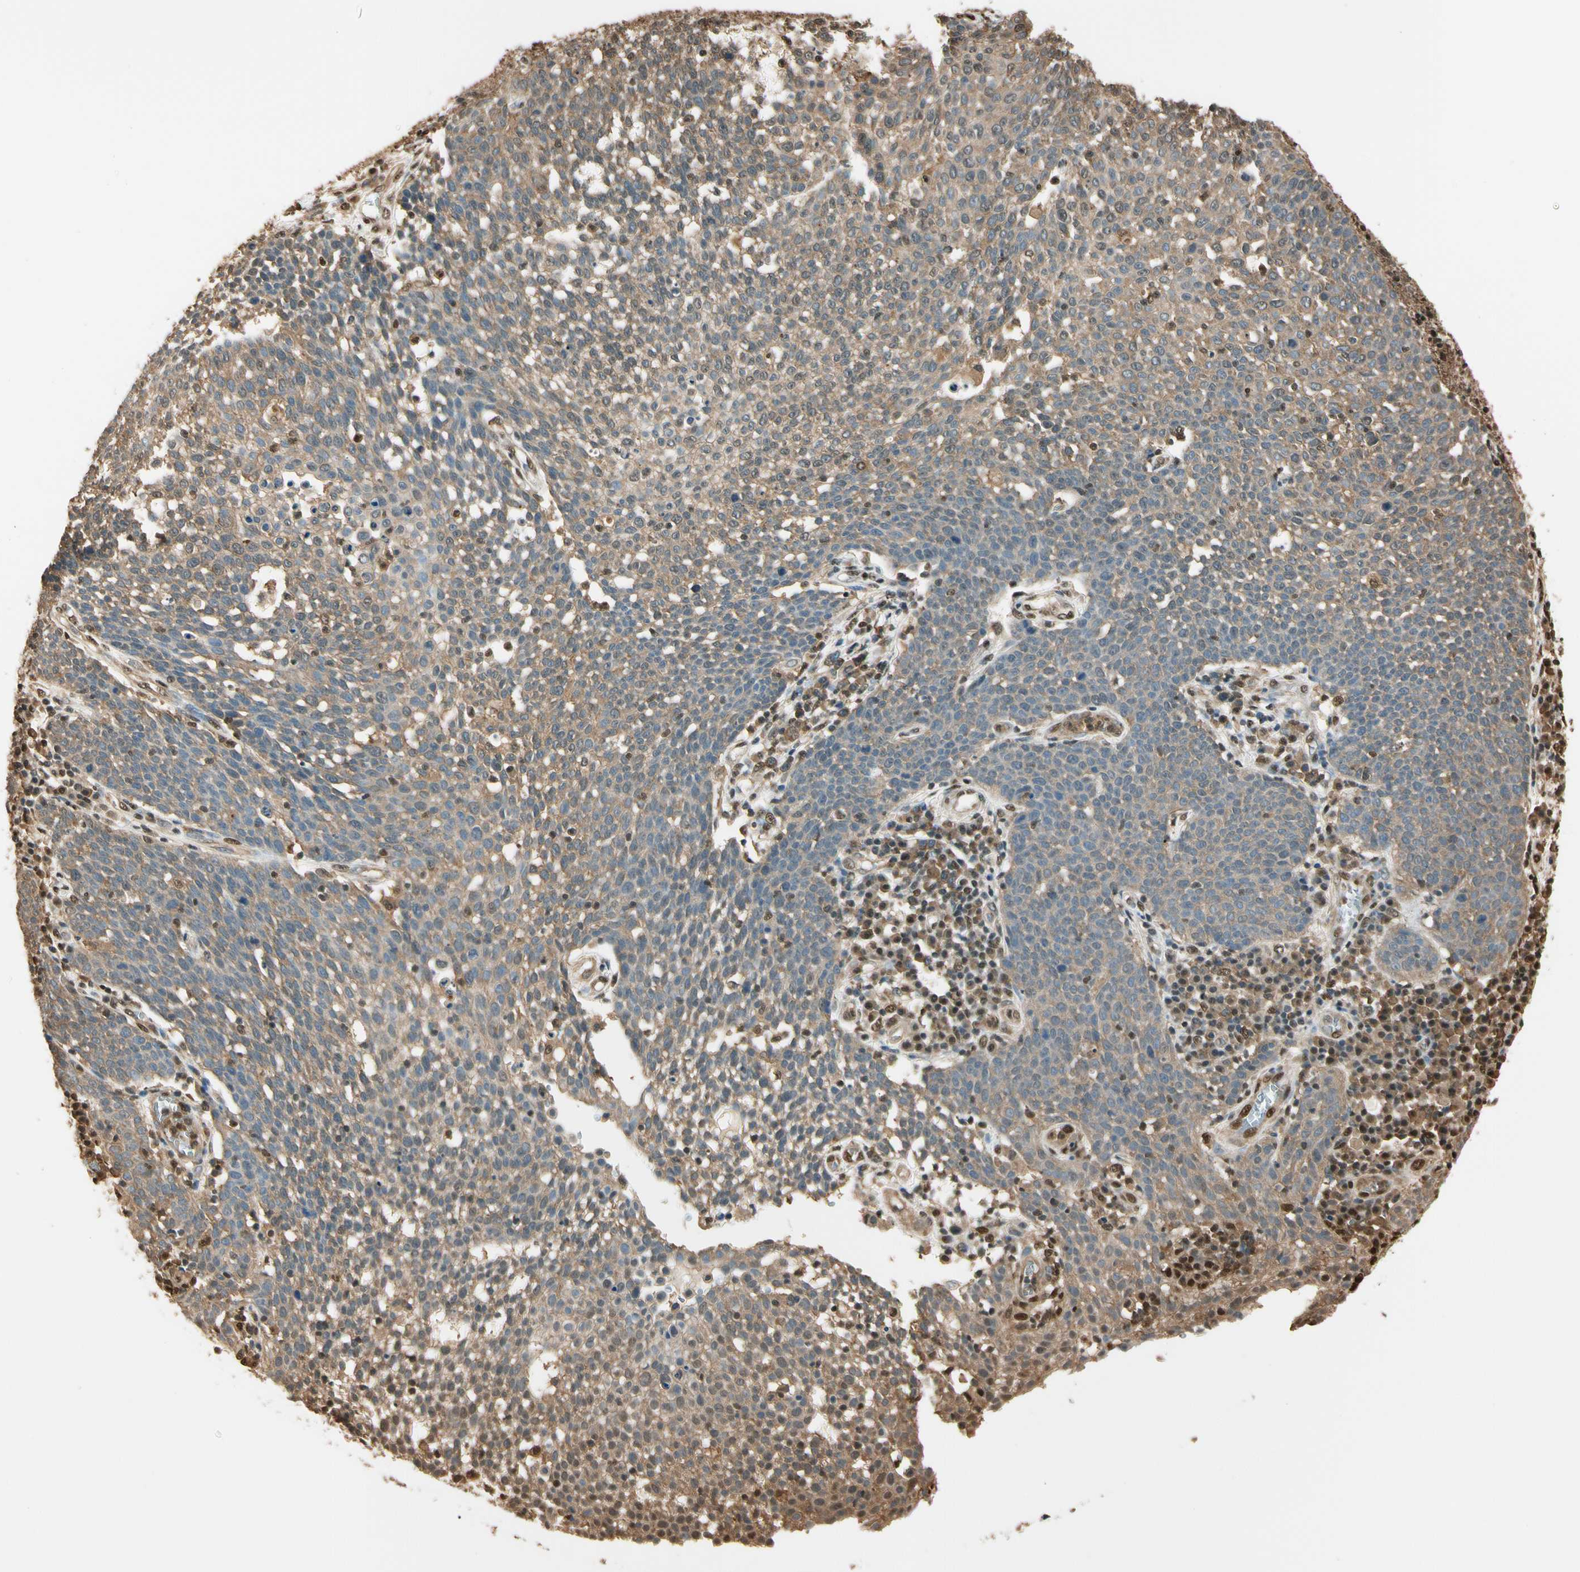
{"staining": {"intensity": "weak", "quantity": ">75%", "location": "cytoplasmic/membranous"}, "tissue": "cervical cancer", "cell_type": "Tumor cells", "image_type": "cancer", "snomed": [{"axis": "morphology", "description": "Squamous cell carcinoma, NOS"}, {"axis": "topography", "description": "Cervix"}], "caption": "This micrograph reveals IHC staining of cervical squamous cell carcinoma, with low weak cytoplasmic/membranous staining in approximately >75% of tumor cells.", "gene": "PNCK", "patient": {"sex": "female", "age": 34}}